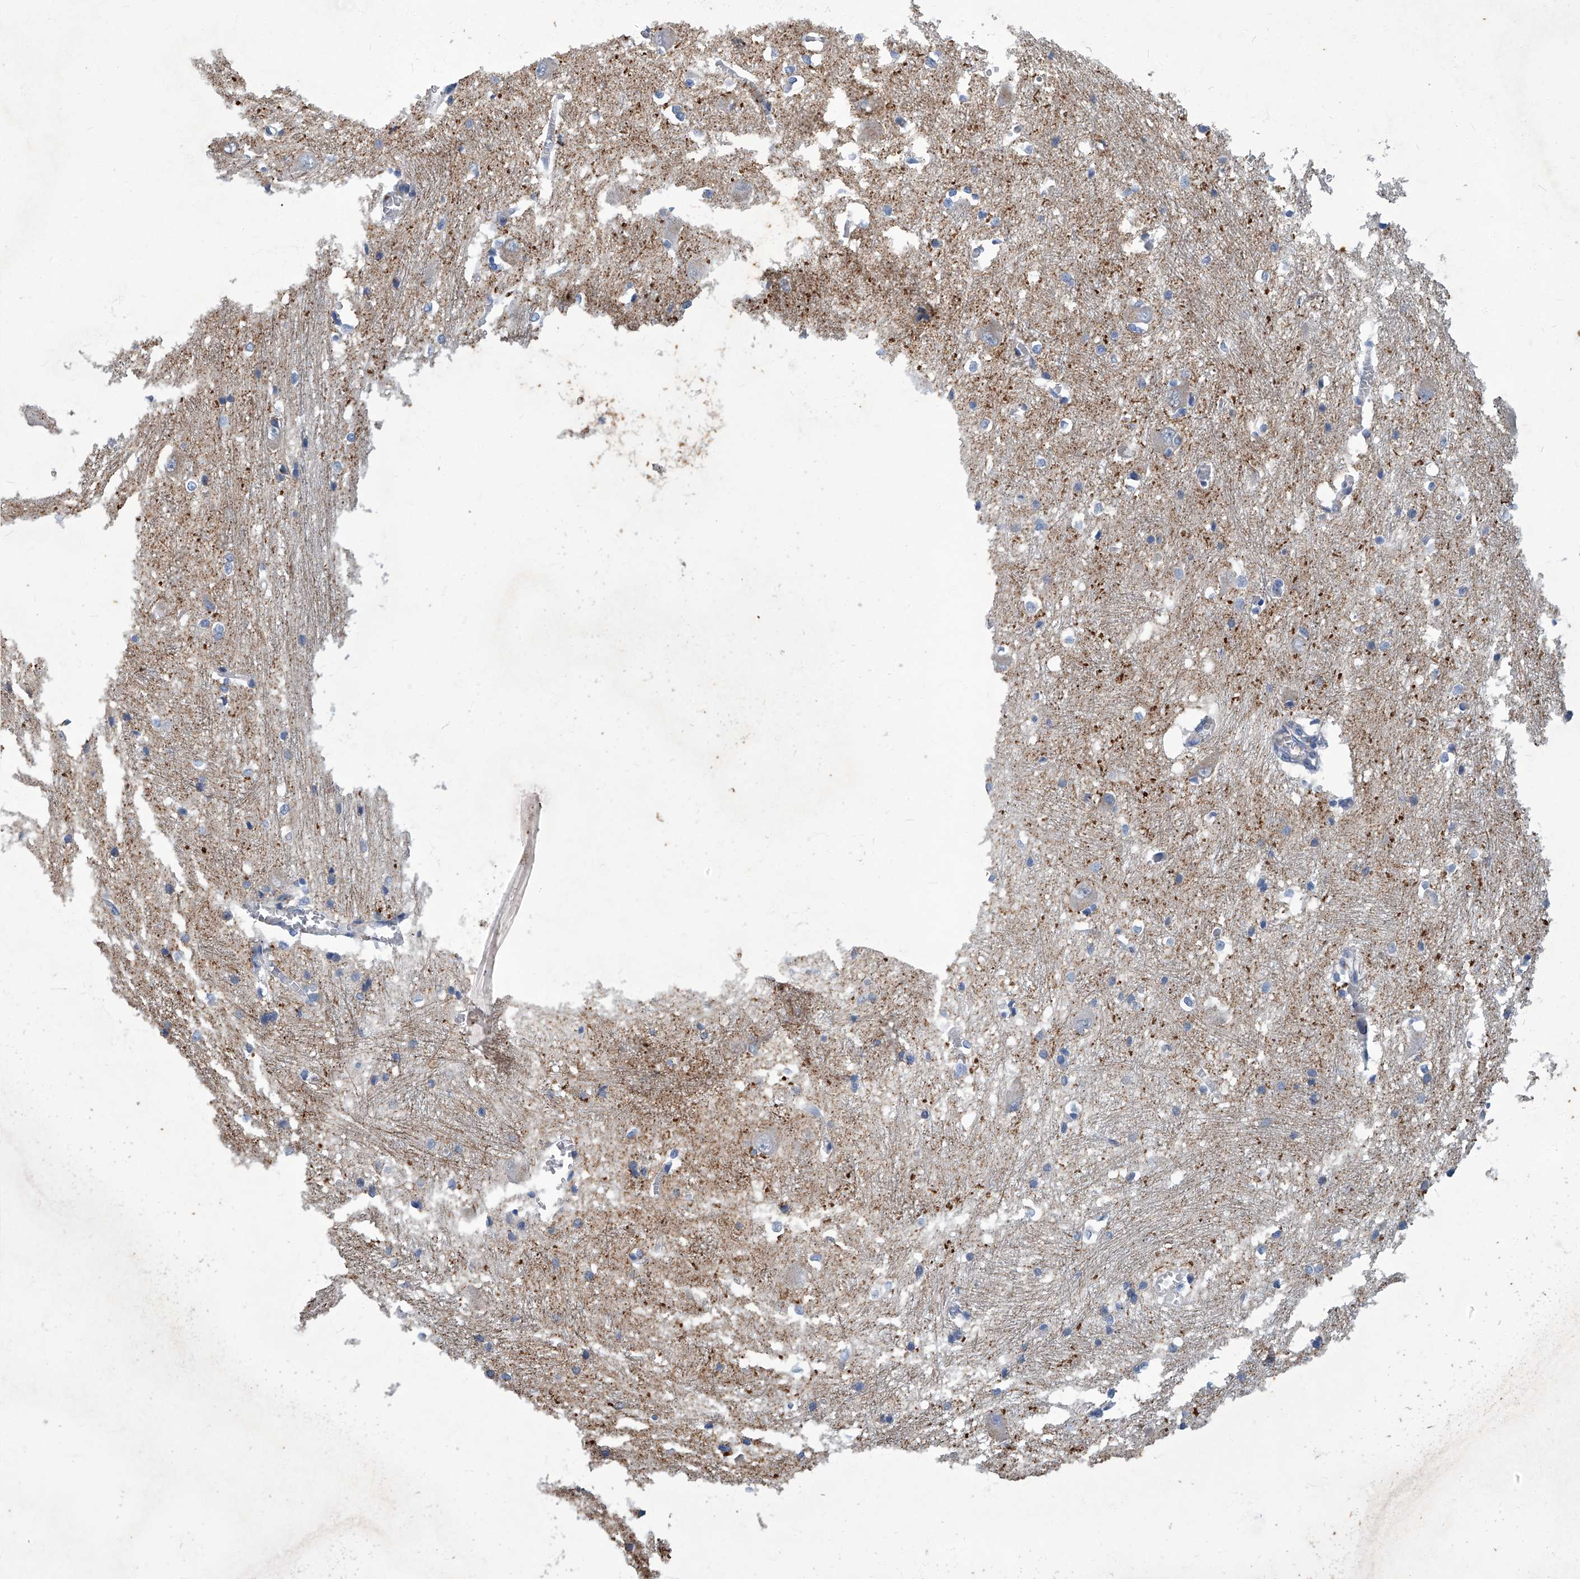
{"staining": {"intensity": "negative", "quantity": "none", "location": "none"}, "tissue": "caudate", "cell_type": "Glial cells", "image_type": "normal", "snomed": [{"axis": "morphology", "description": "Normal tissue, NOS"}, {"axis": "topography", "description": "Lateral ventricle wall"}], "caption": "Glial cells show no significant protein staining in benign caudate. Nuclei are stained in blue.", "gene": "TGFBR1", "patient": {"sex": "male", "age": 37}}